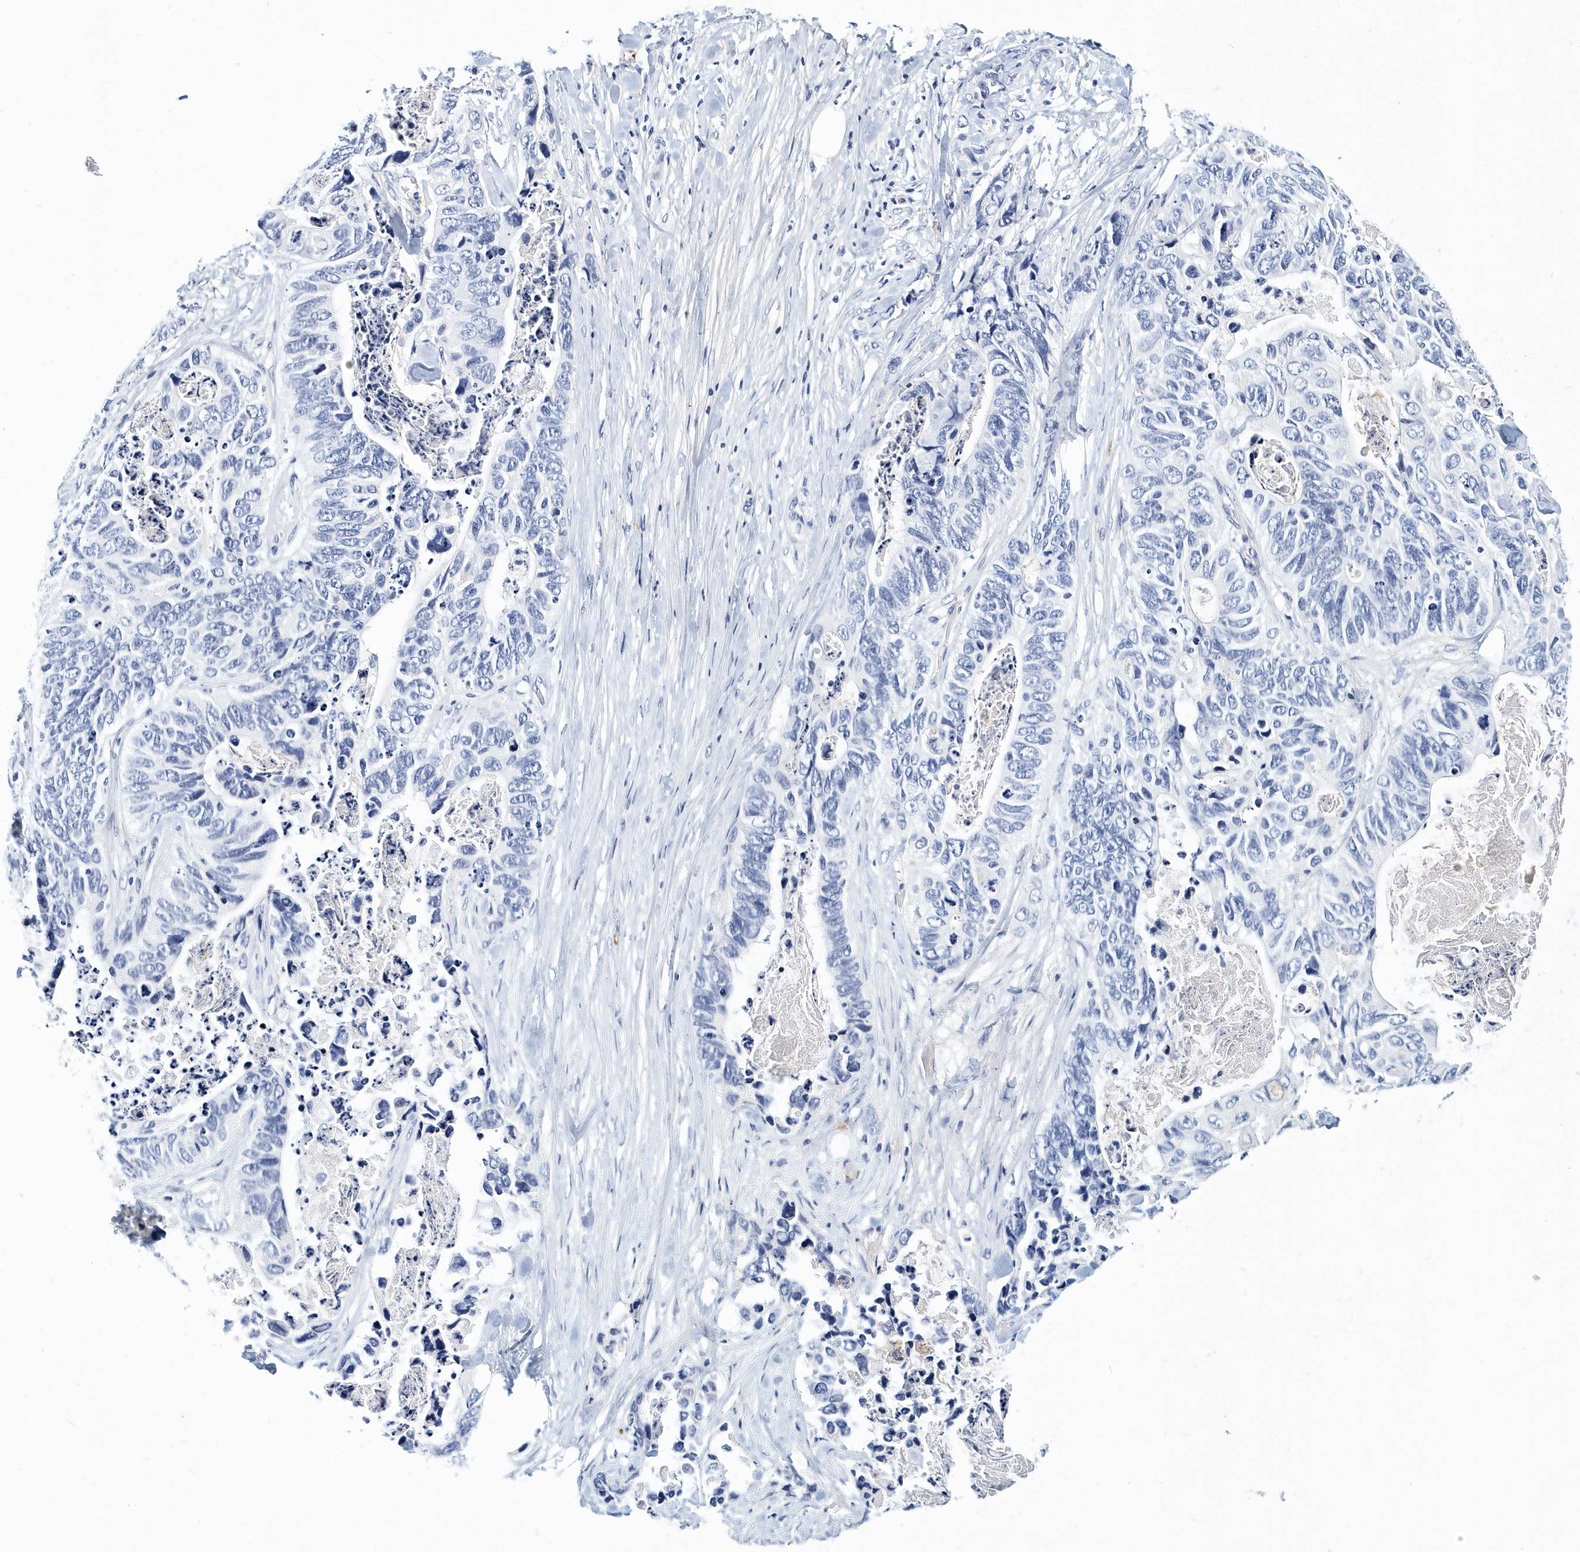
{"staining": {"intensity": "negative", "quantity": "none", "location": "none"}, "tissue": "stomach cancer", "cell_type": "Tumor cells", "image_type": "cancer", "snomed": [{"axis": "morphology", "description": "Adenocarcinoma, NOS"}, {"axis": "topography", "description": "Stomach"}], "caption": "DAB immunohistochemical staining of human adenocarcinoma (stomach) reveals no significant staining in tumor cells.", "gene": "ITGA2B", "patient": {"sex": "female", "age": 89}}